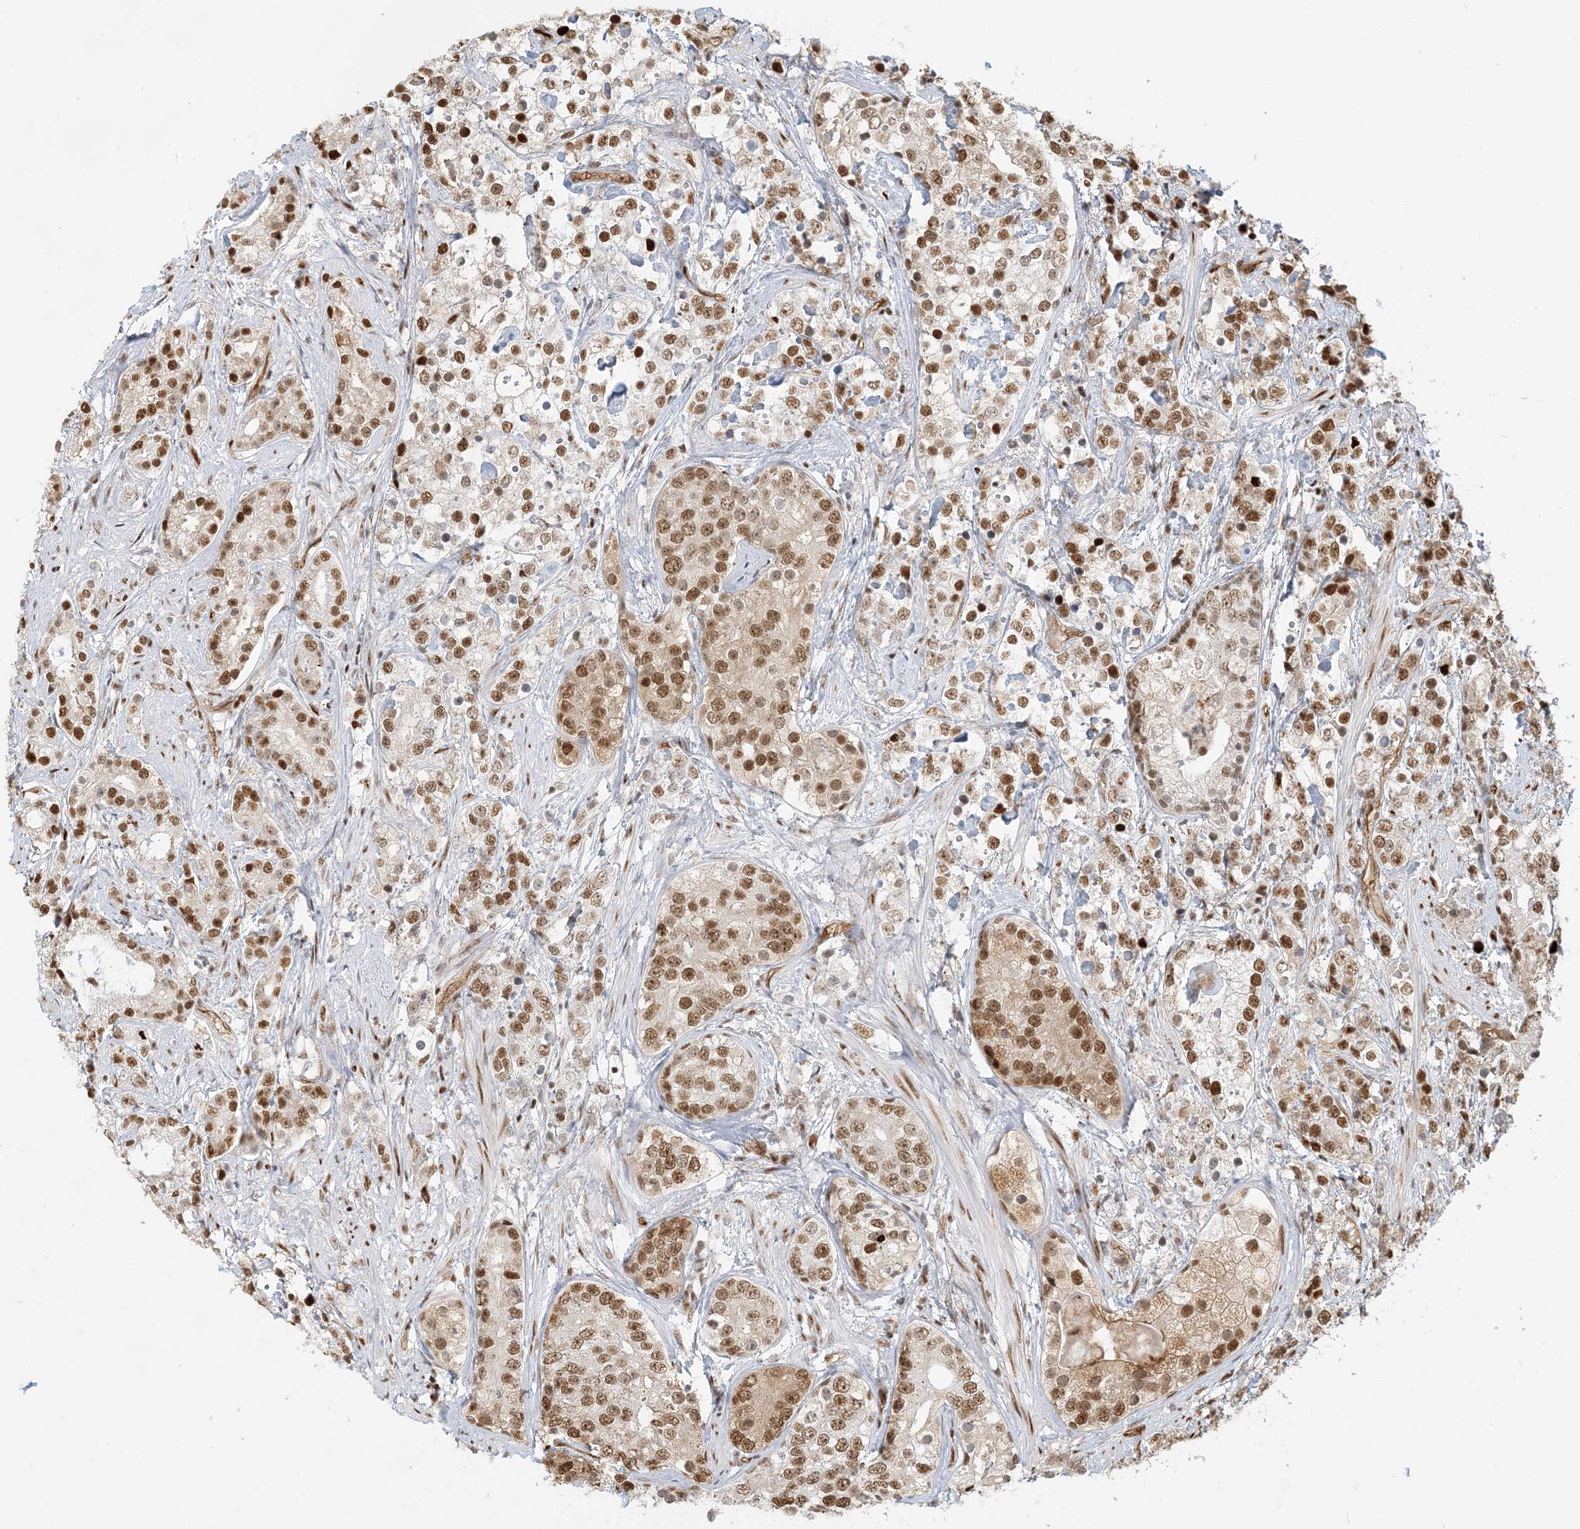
{"staining": {"intensity": "moderate", "quantity": ">75%", "location": "nuclear"}, "tissue": "prostate cancer", "cell_type": "Tumor cells", "image_type": "cancer", "snomed": [{"axis": "morphology", "description": "Adenocarcinoma, High grade"}, {"axis": "topography", "description": "Prostate"}], "caption": "Tumor cells demonstrate medium levels of moderate nuclear staining in about >75% of cells in adenocarcinoma (high-grade) (prostate).", "gene": "CKS2", "patient": {"sex": "male", "age": 69}}